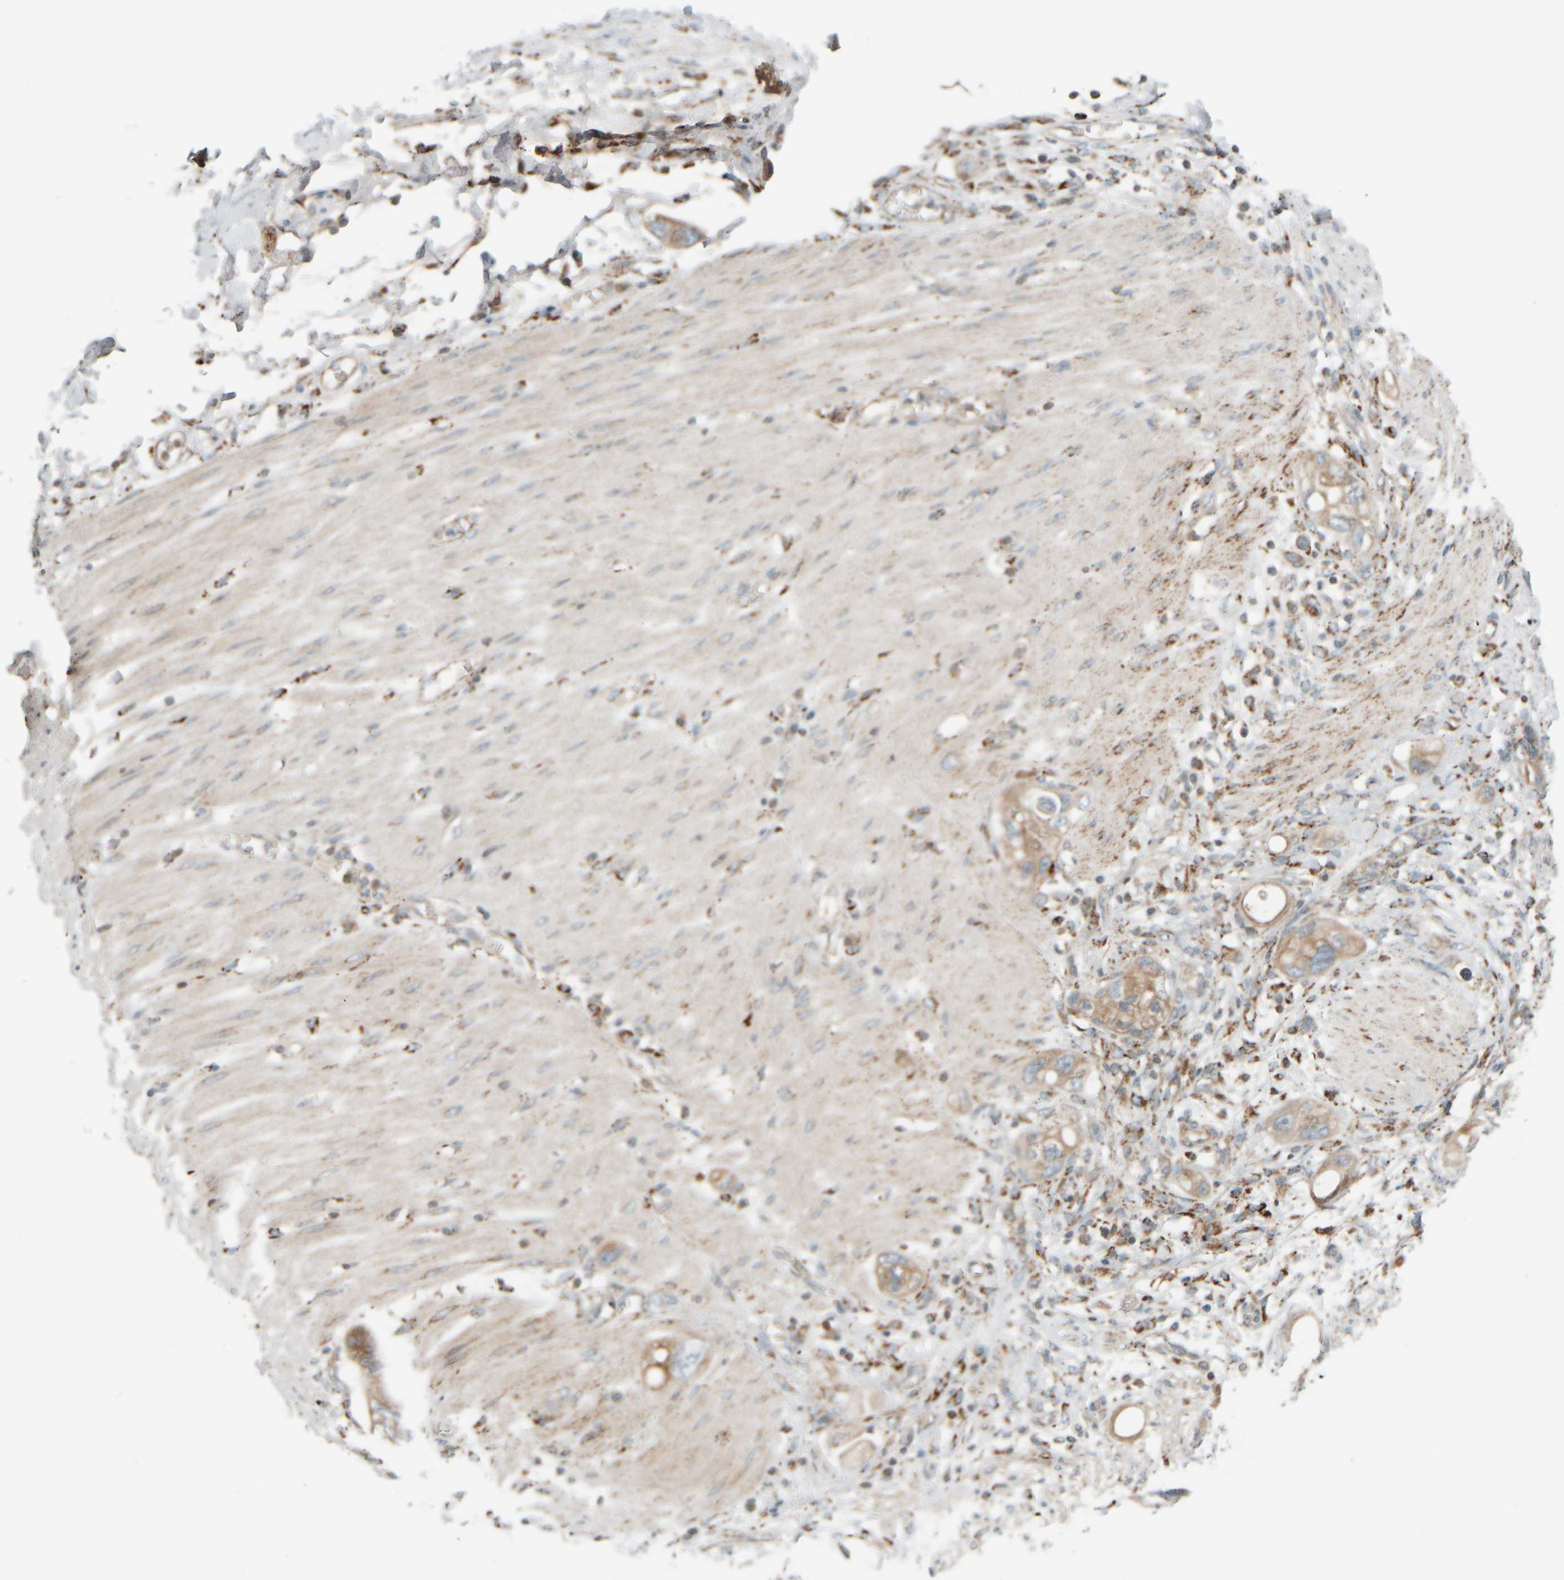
{"staining": {"intensity": "weak", "quantity": "25%-75%", "location": "cytoplasmic/membranous"}, "tissue": "stomach cancer", "cell_type": "Tumor cells", "image_type": "cancer", "snomed": [{"axis": "morphology", "description": "Adenocarcinoma, NOS"}, {"axis": "topography", "description": "Stomach"}, {"axis": "topography", "description": "Stomach, lower"}], "caption": "Protein expression by immunohistochemistry (IHC) reveals weak cytoplasmic/membranous staining in about 25%-75% of tumor cells in stomach cancer.", "gene": "SPAG5", "patient": {"sex": "female", "age": 48}}